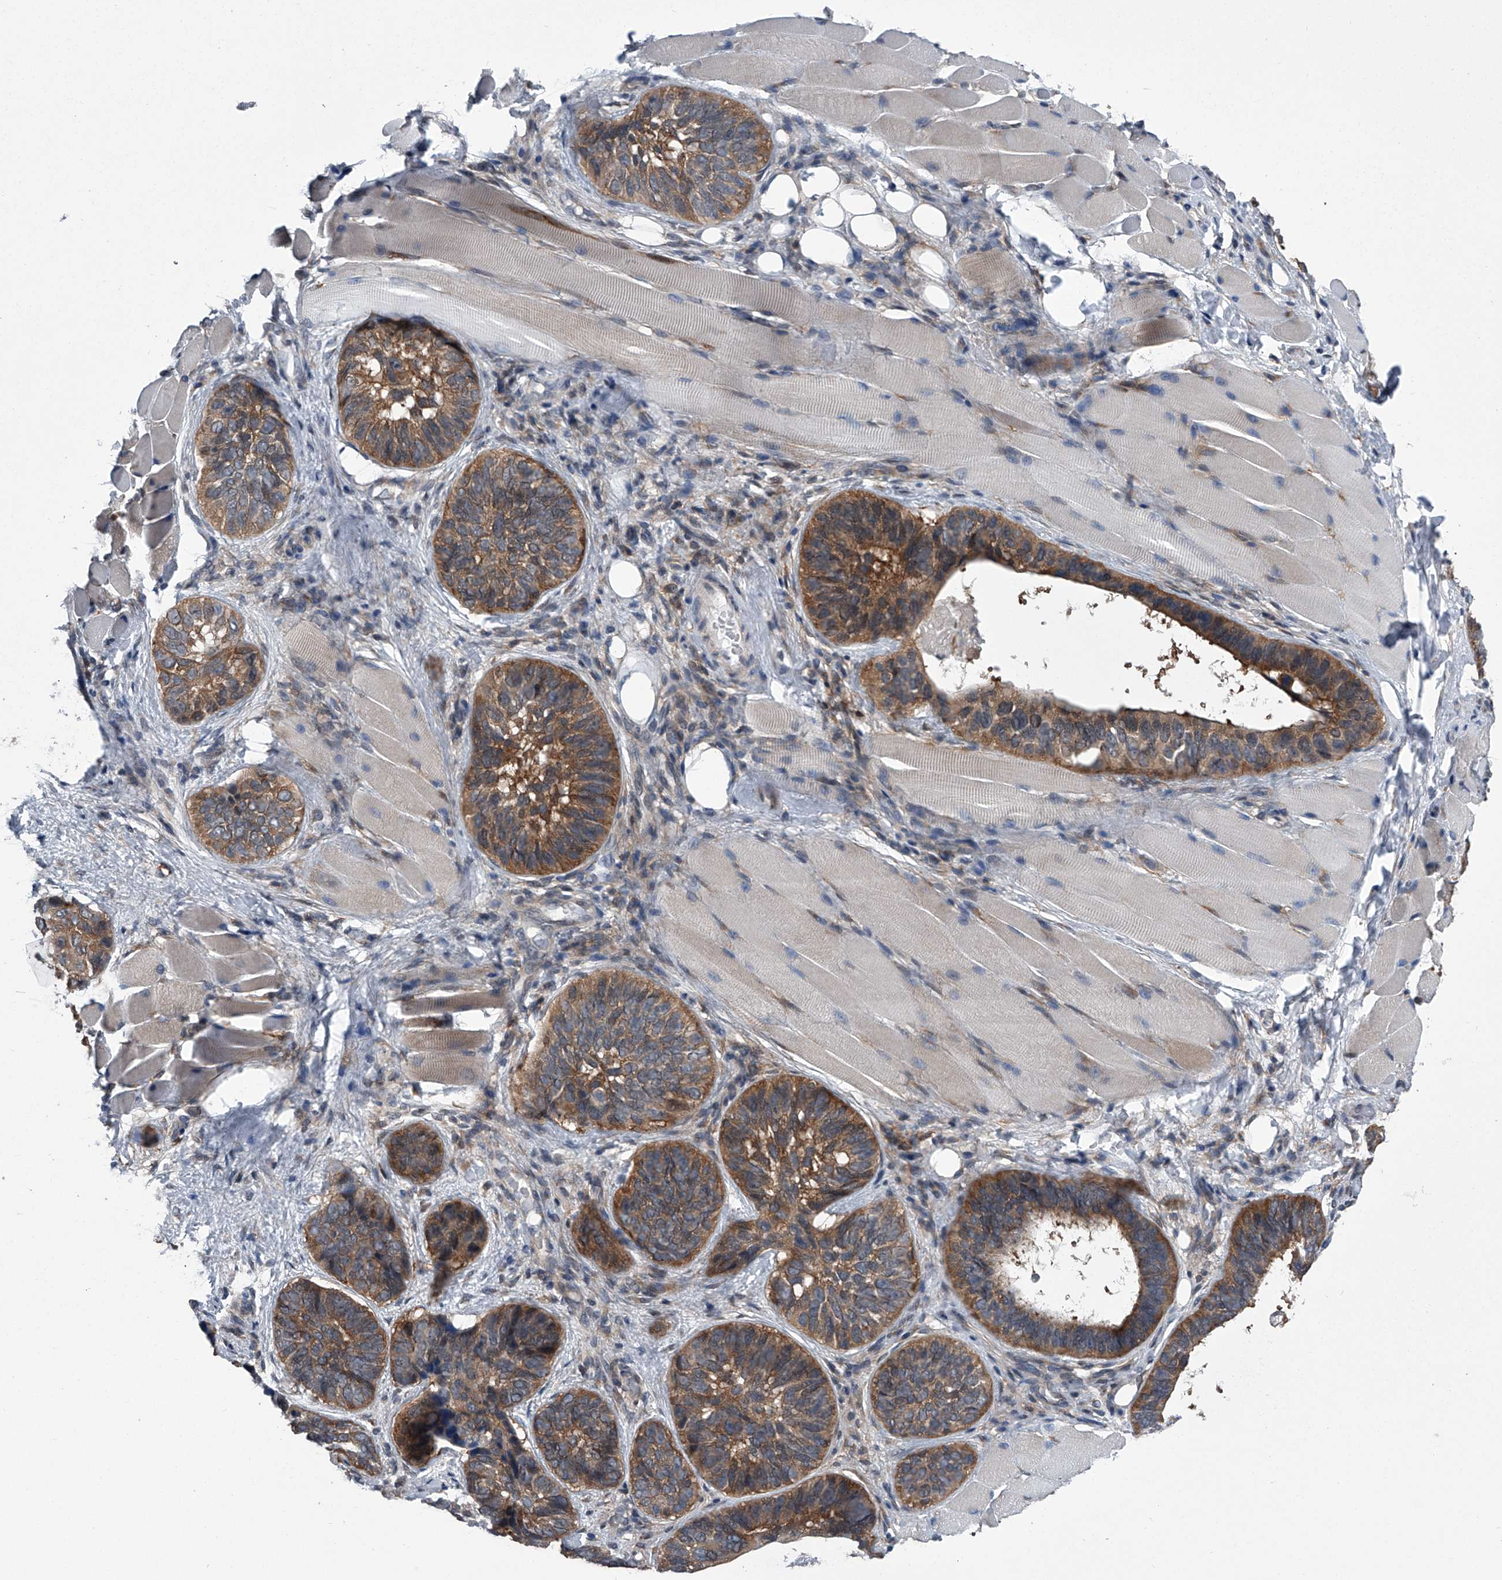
{"staining": {"intensity": "strong", "quantity": ">75%", "location": "cytoplasmic/membranous"}, "tissue": "skin cancer", "cell_type": "Tumor cells", "image_type": "cancer", "snomed": [{"axis": "morphology", "description": "Basal cell carcinoma"}, {"axis": "topography", "description": "Skin"}], "caption": "This photomicrograph demonstrates IHC staining of human basal cell carcinoma (skin), with high strong cytoplasmic/membranous positivity in about >75% of tumor cells.", "gene": "PPP2R5D", "patient": {"sex": "male", "age": 62}}